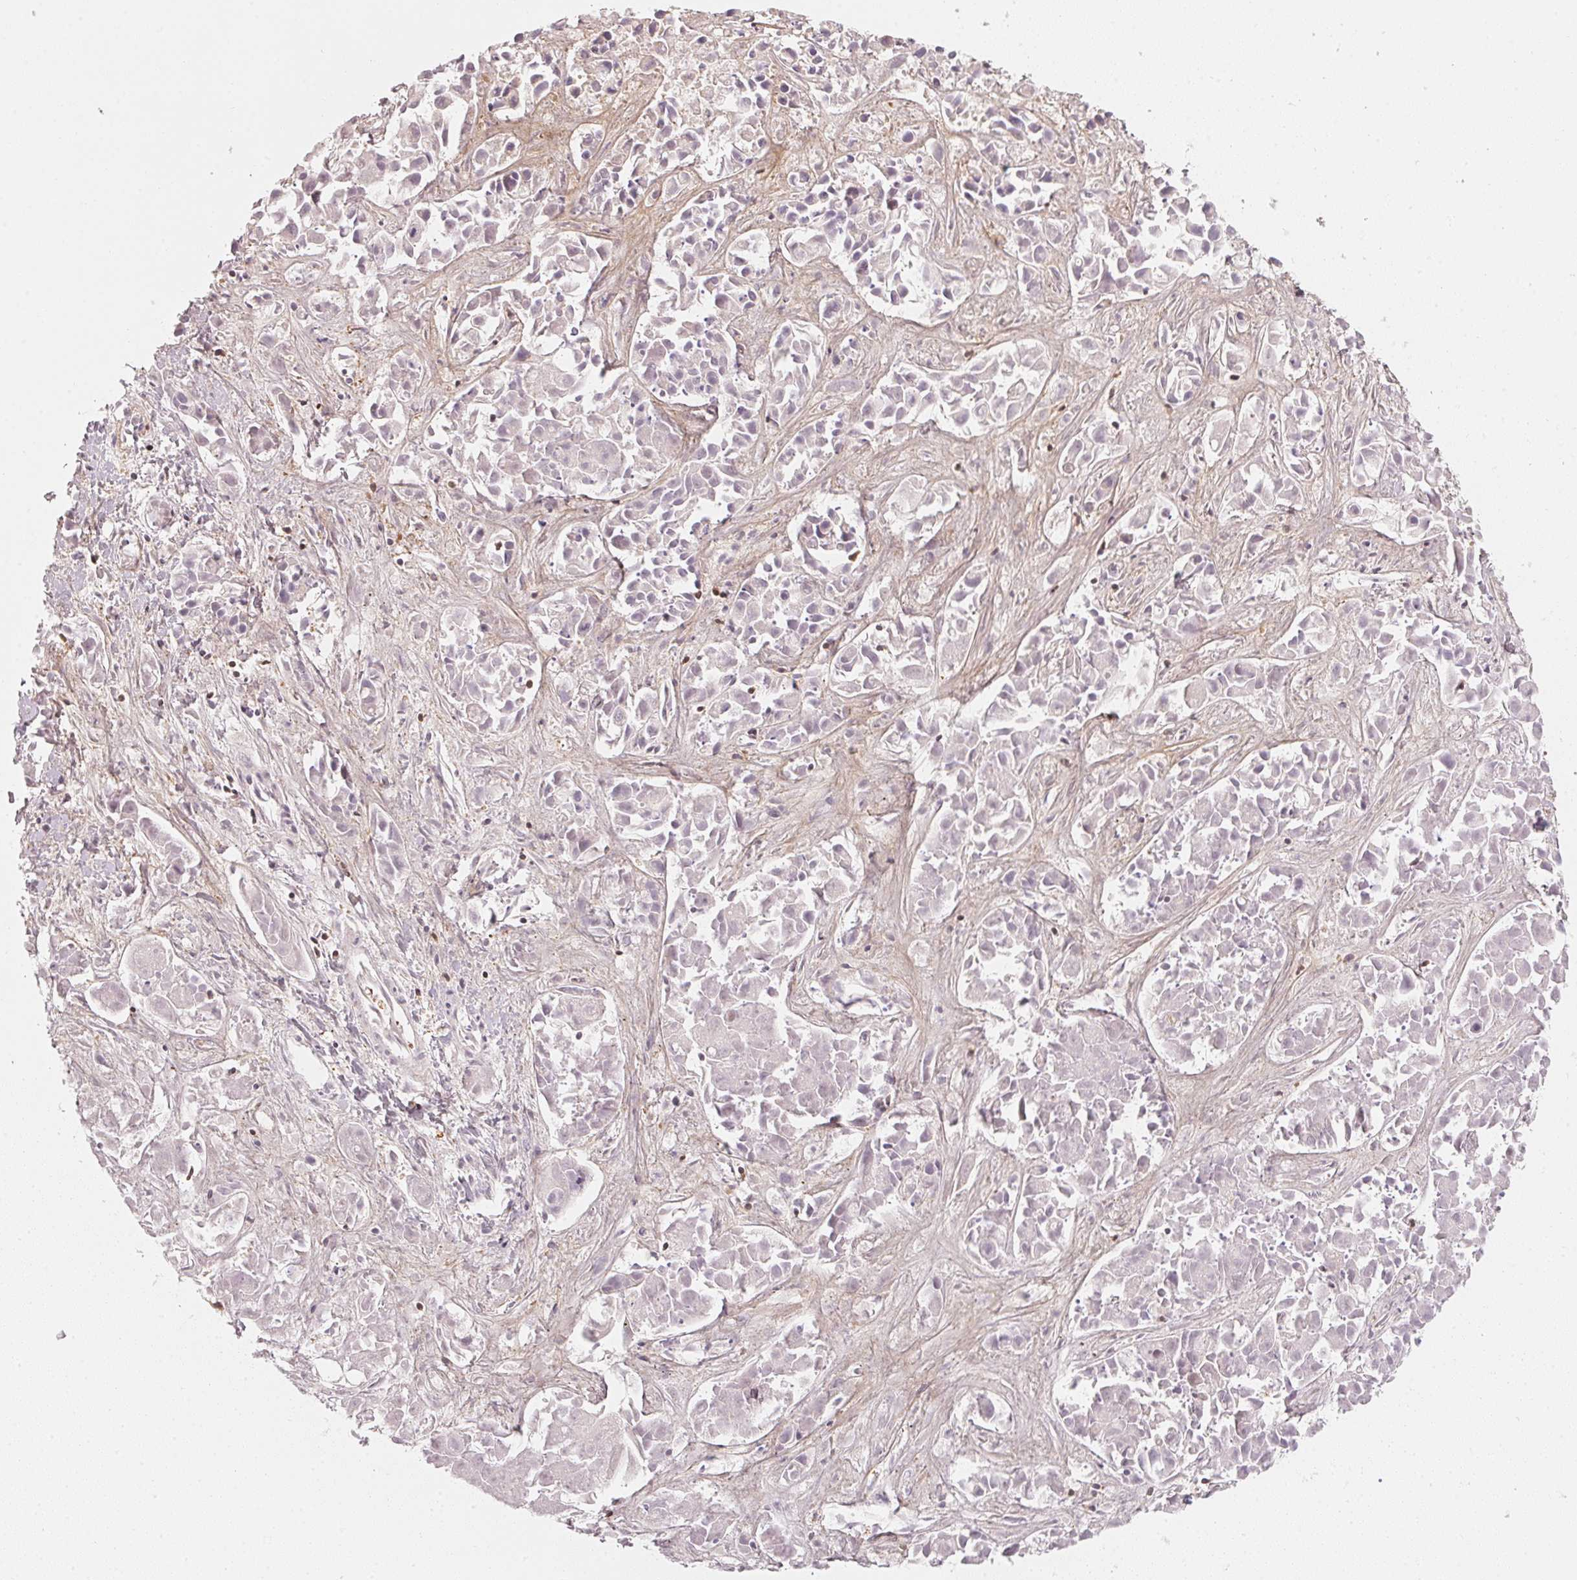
{"staining": {"intensity": "negative", "quantity": "none", "location": "none"}, "tissue": "liver cancer", "cell_type": "Tumor cells", "image_type": "cancer", "snomed": [{"axis": "morphology", "description": "Cholangiocarcinoma"}, {"axis": "topography", "description": "Liver"}], "caption": "Immunohistochemistry photomicrograph of neoplastic tissue: human cholangiocarcinoma (liver) stained with DAB exhibits no significant protein staining in tumor cells. (Stains: DAB immunohistochemistry (IHC) with hematoxylin counter stain, Microscopy: brightfield microscopy at high magnification).", "gene": "UBE2L3", "patient": {"sex": "female", "age": 81}}